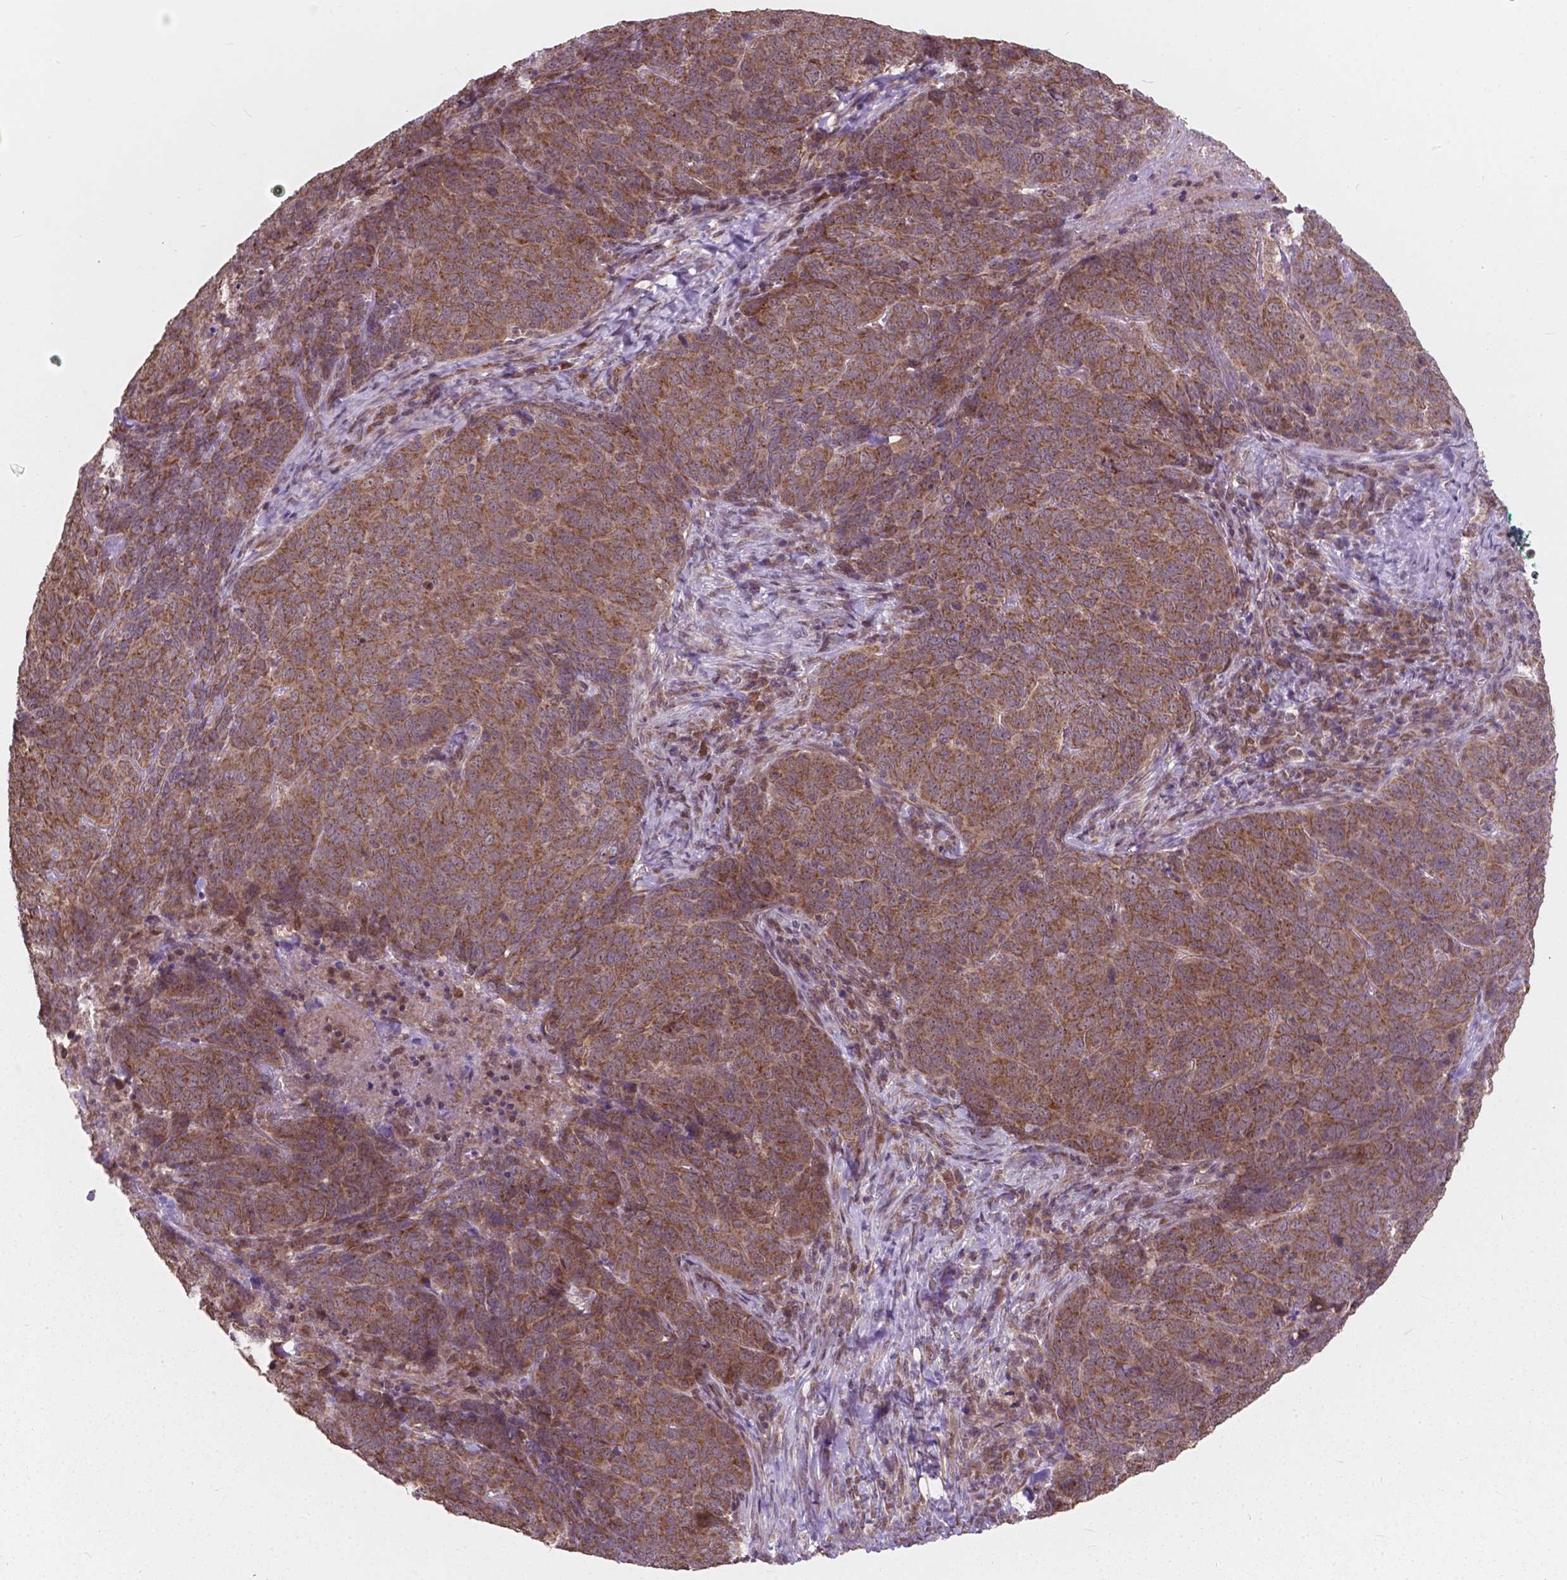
{"staining": {"intensity": "moderate", "quantity": ">75%", "location": "cytoplasmic/membranous"}, "tissue": "skin cancer", "cell_type": "Tumor cells", "image_type": "cancer", "snomed": [{"axis": "morphology", "description": "Squamous cell carcinoma, NOS"}, {"axis": "topography", "description": "Skin"}, {"axis": "topography", "description": "Anal"}], "caption": "Squamous cell carcinoma (skin) was stained to show a protein in brown. There is medium levels of moderate cytoplasmic/membranous expression in approximately >75% of tumor cells.", "gene": "MRPL33", "patient": {"sex": "female", "age": 51}}